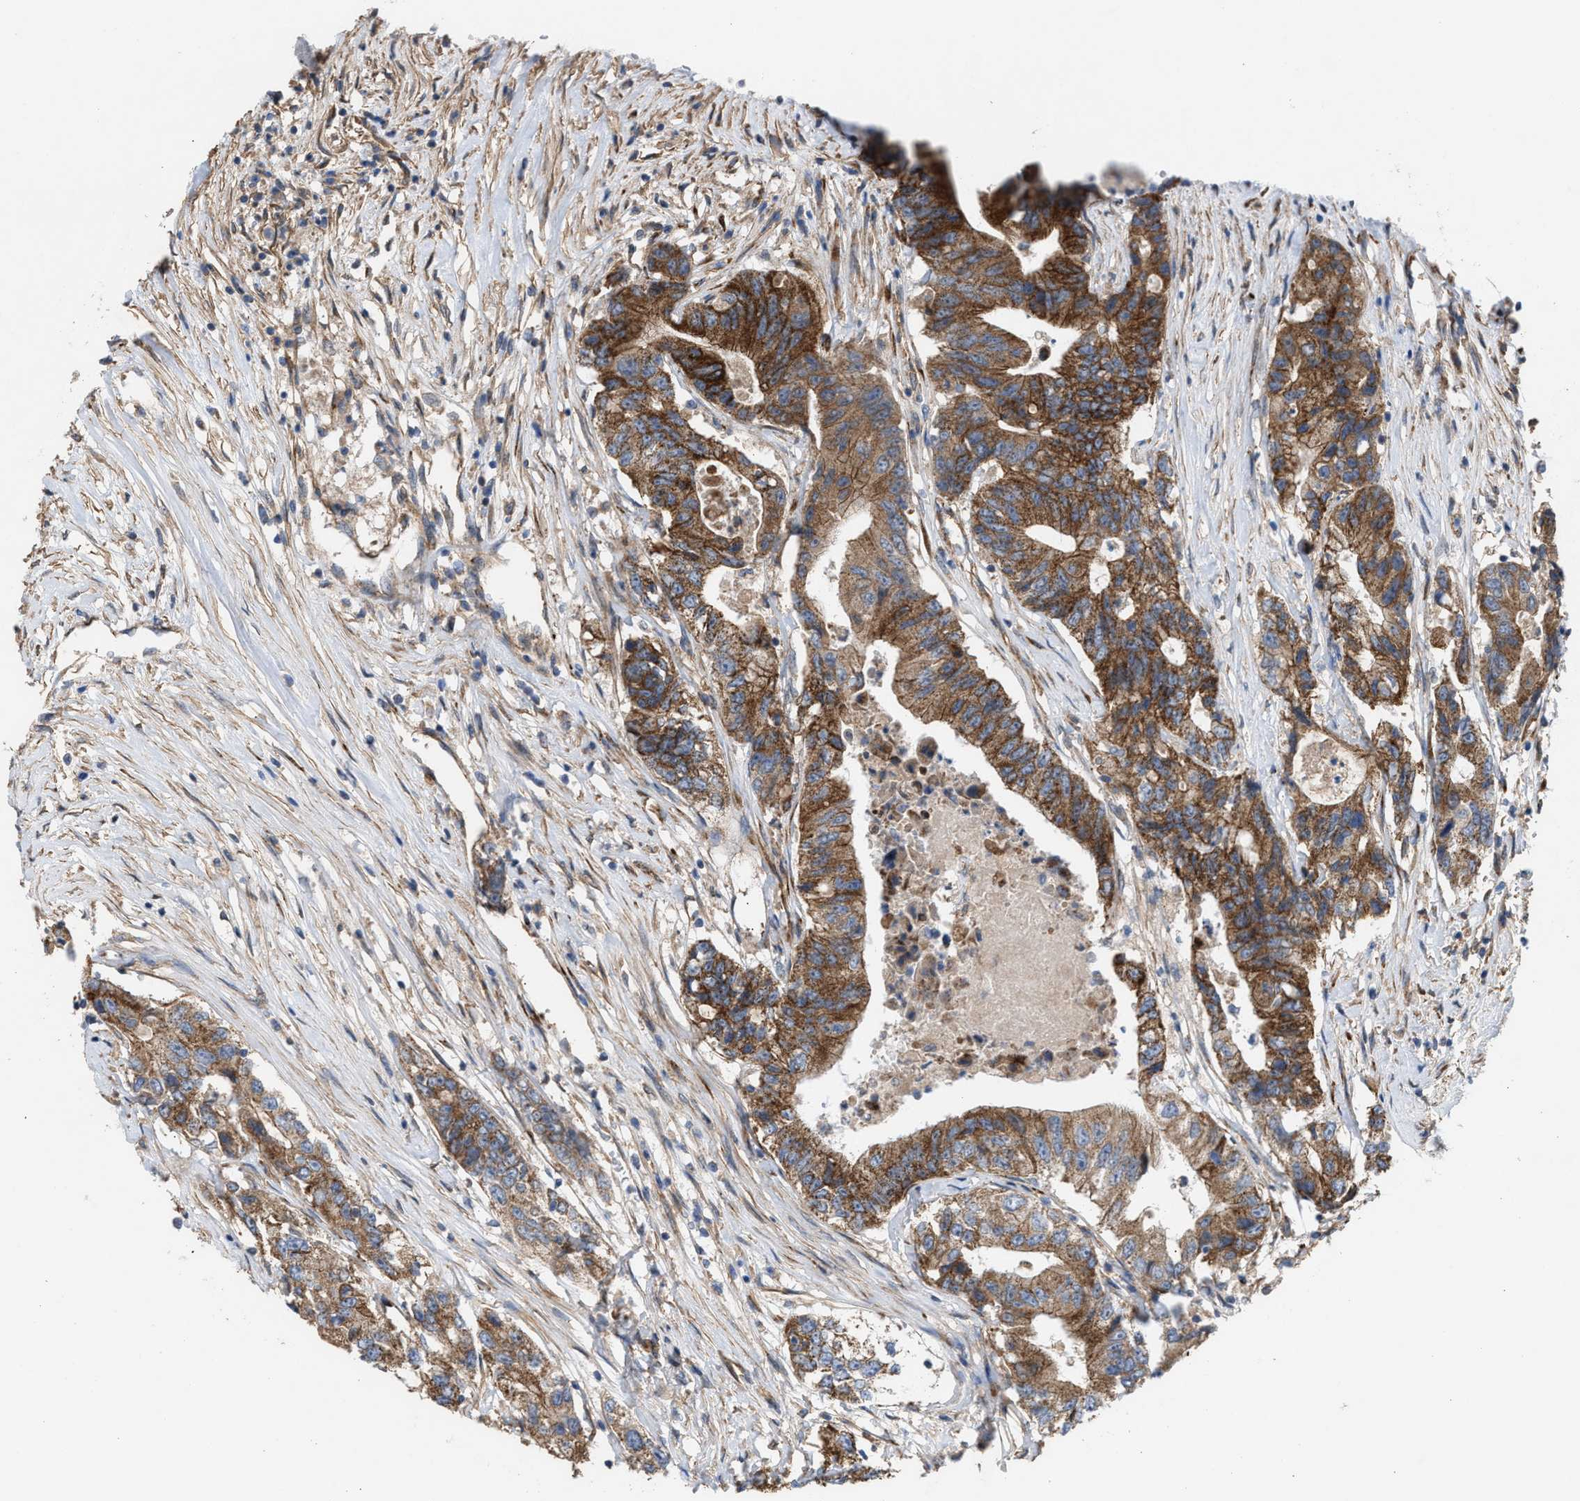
{"staining": {"intensity": "strong", "quantity": ">75%", "location": "cytoplasmic/membranous"}, "tissue": "colorectal cancer", "cell_type": "Tumor cells", "image_type": "cancer", "snomed": [{"axis": "morphology", "description": "Adenocarcinoma, NOS"}, {"axis": "topography", "description": "Colon"}], "caption": "Immunohistochemical staining of human colorectal adenocarcinoma shows high levels of strong cytoplasmic/membranous positivity in about >75% of tumor cells. Using DAB (3,3'-diaminobenzidine) (brown) and hematoxylin (blue) stains, captured at high magnification using brightfield microscopy.", "gene": "OXSM", "patient": {"sex": "female", "age": 77}}